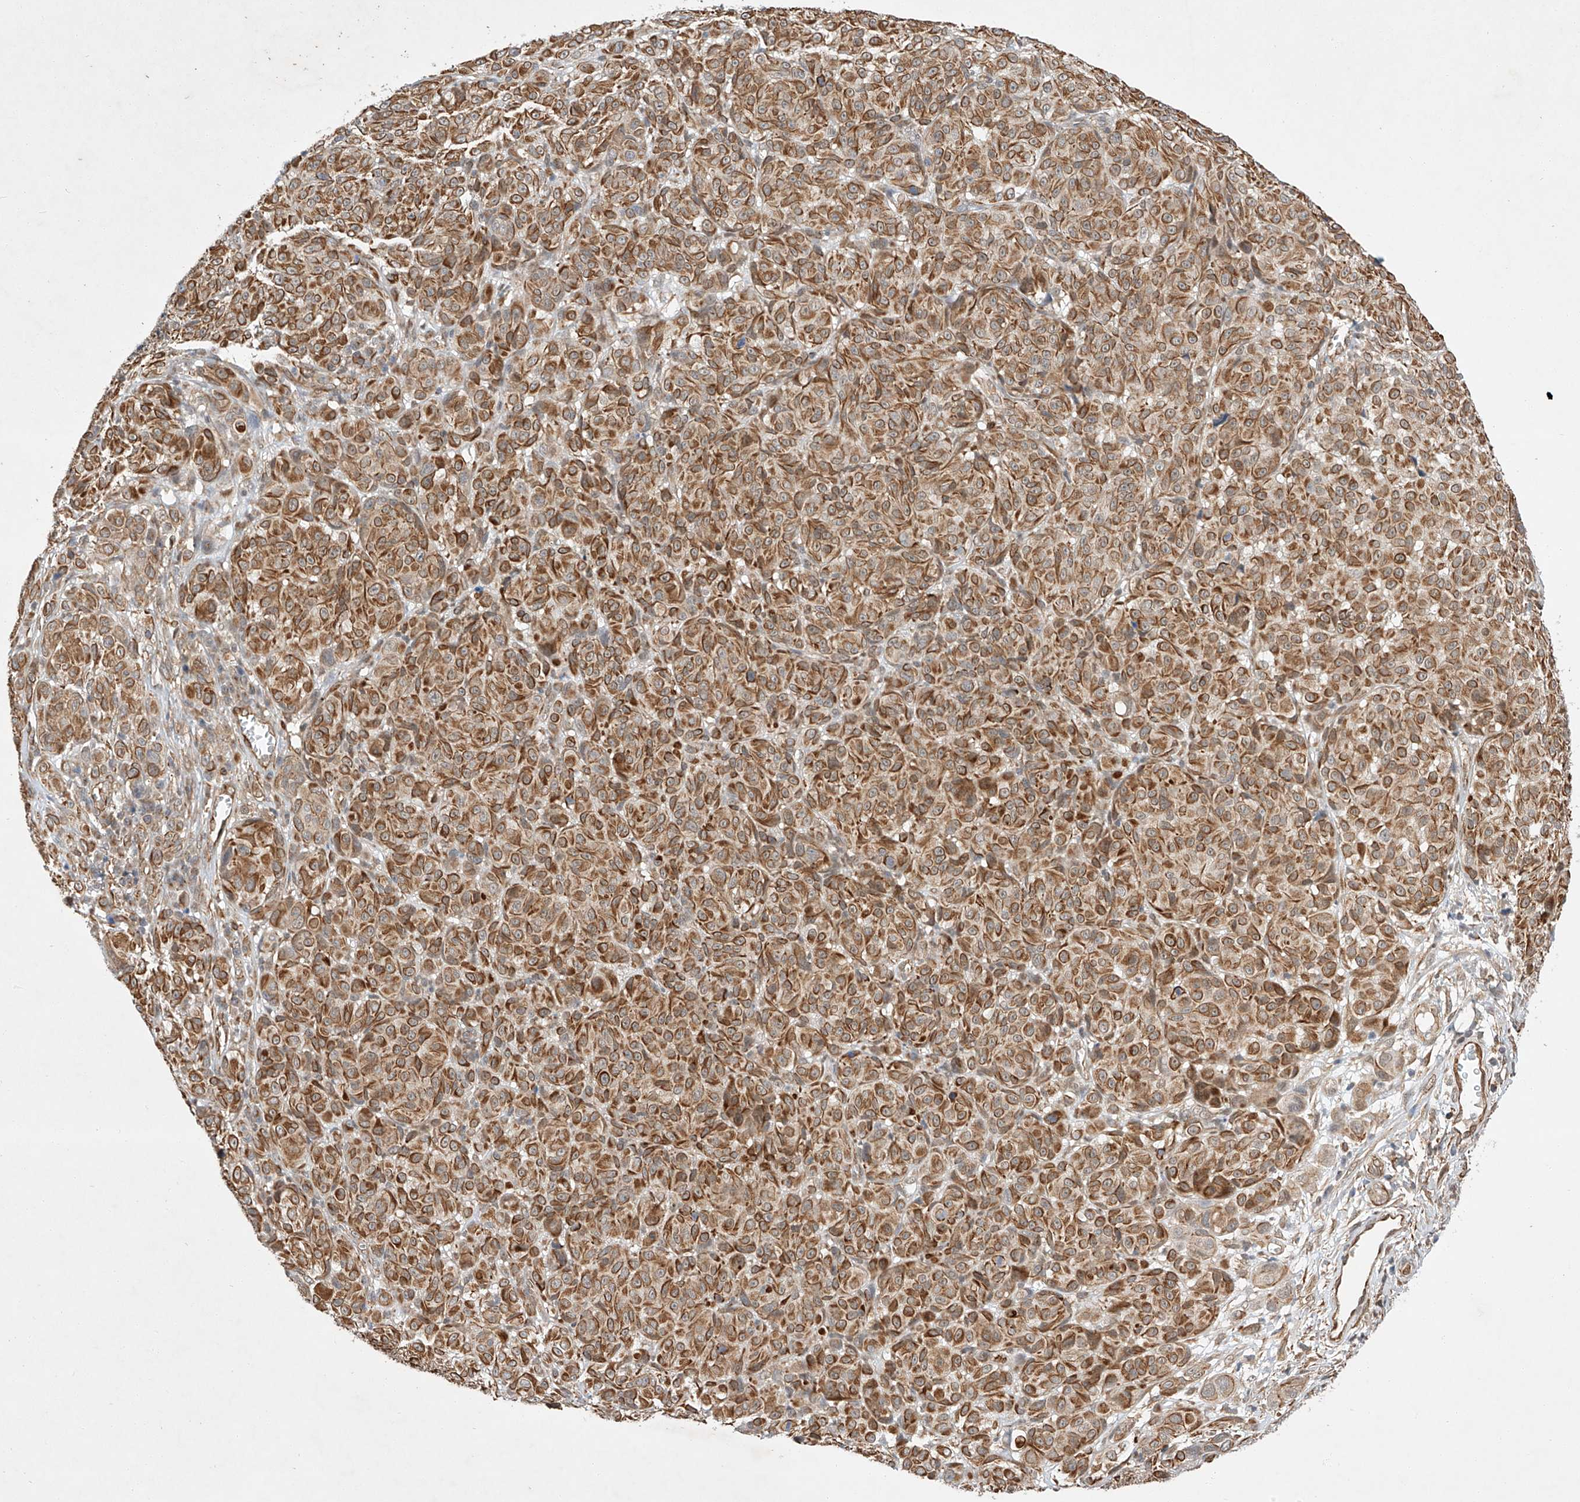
{"staining": {"intensity": "moderate", "quantity": ">75%", "location": "cytoplasmic/membranous"}, "tissue": "melanoma", "cell_type": "Tumor cells", "image_type": "cancer", "snomed": [{"axis": "morphology", "description": "Malignant melanoma, NOS"}, {"axis": "topography", "description": "Skin"}], "caption": "Approximately >75% of tumor cells in melanoma reveal moderate cytoplasmic/membranous protein staining as visualized by brown immunohistochemical staining.", "gene": "AMD1", "patient": {"sex": "male", "age": 73}}